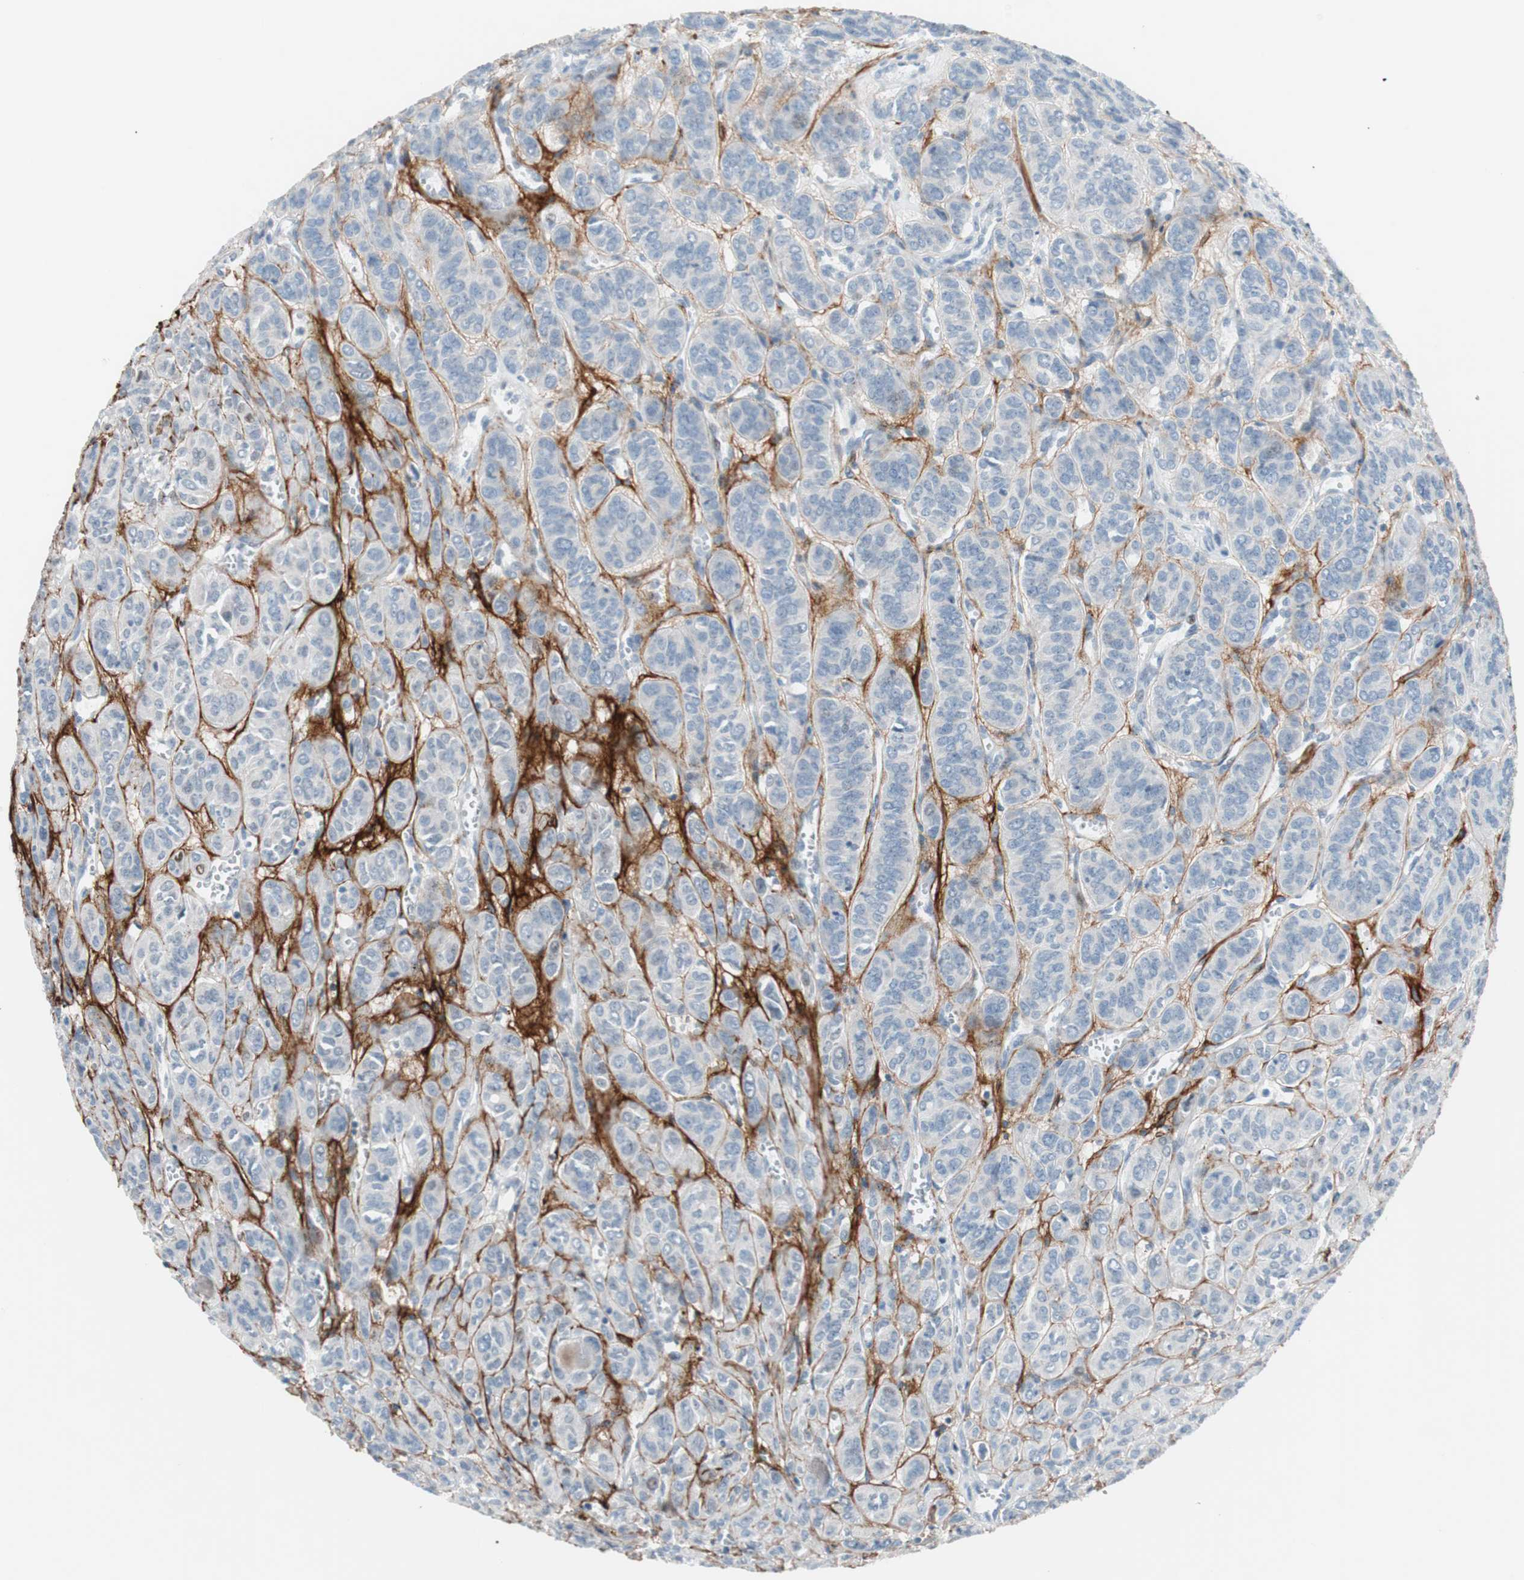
{"staining": {"intensity": "strong", "quantity": "25%-75%", "location": "cytoplasmic/membranous"}, "tissue": "thyroid cancer", "cell_type": "Tumor cells", "image_type": "cancer", "snomed": [{"axis": "morphology", "description": "Follicular adenoma carcinoma, NOS"}, {"axis": "topography", "description": "Thyroid gland"}], "caption": "Immunohistochemistry of human thyroid follicular adenoma carcinoma demonstrates high levels of strong cytoplasmic/membranous positivity in approximately 25%-75% of tumor cells.", "gene": "FOSL1", "patient": {"sex": "female", "age": 71}}